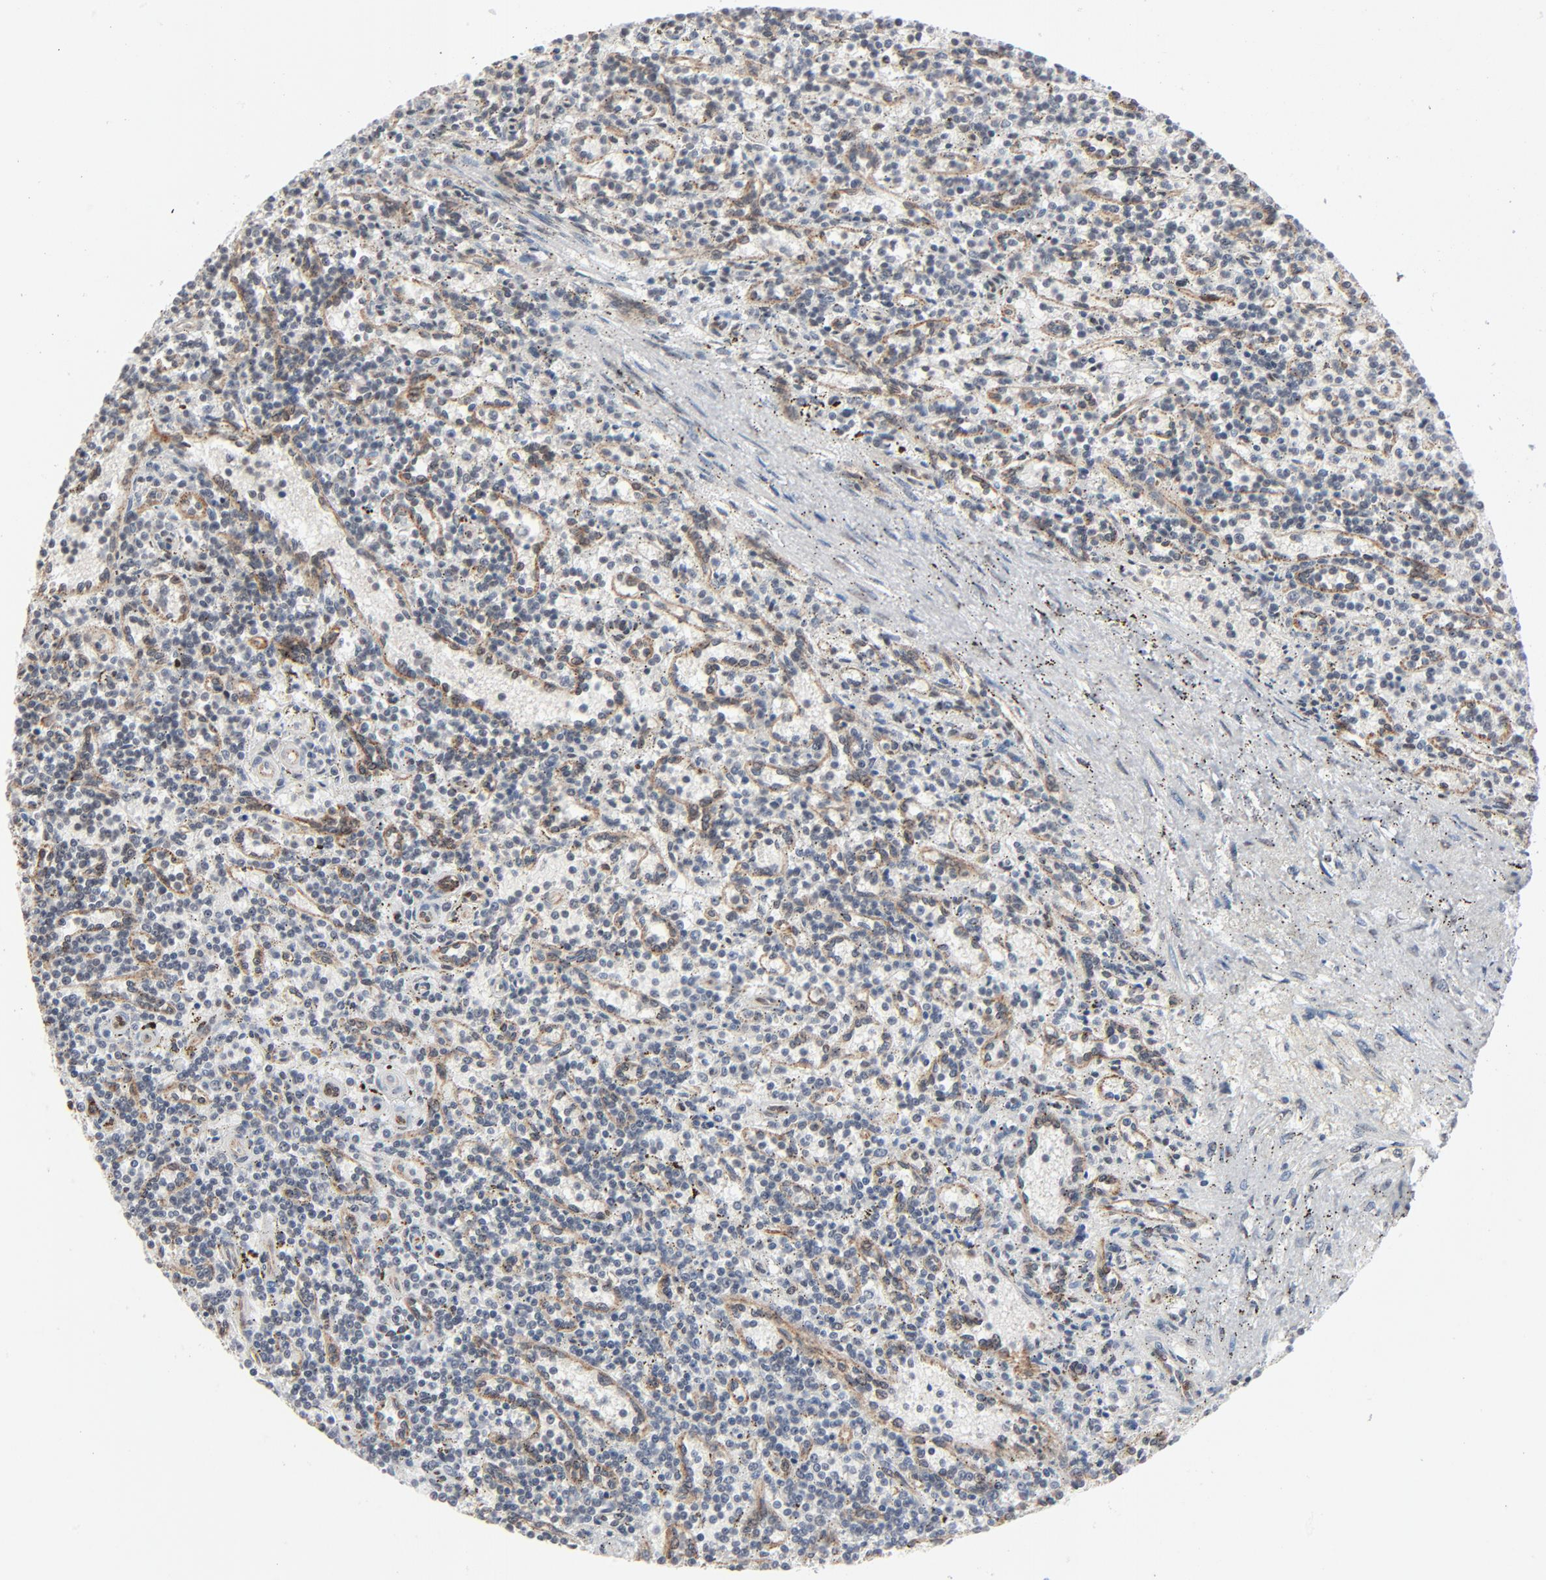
{"staining": {"intensity": "negative", "quantity": "none", "location": "none"}, "tissue": "lymphoma", "cell_type": "Tumor cells", "image_type": "cancer", "snomed": [{"axis": "morphology", "description": "Malignant lymphoma, non-Hodgkin's type, Low grade"}, {"axis": "topography", "description": "Spleen"}], "caption": "High power microscopy micrograph of an IHC histopathology image of low-grade malignant lymphoma, non-Hodgkin's type, revealing no significant positivity in tumor cells.", "gene": "ITPR3", "patient": {"sex": "male", "age": 73}}